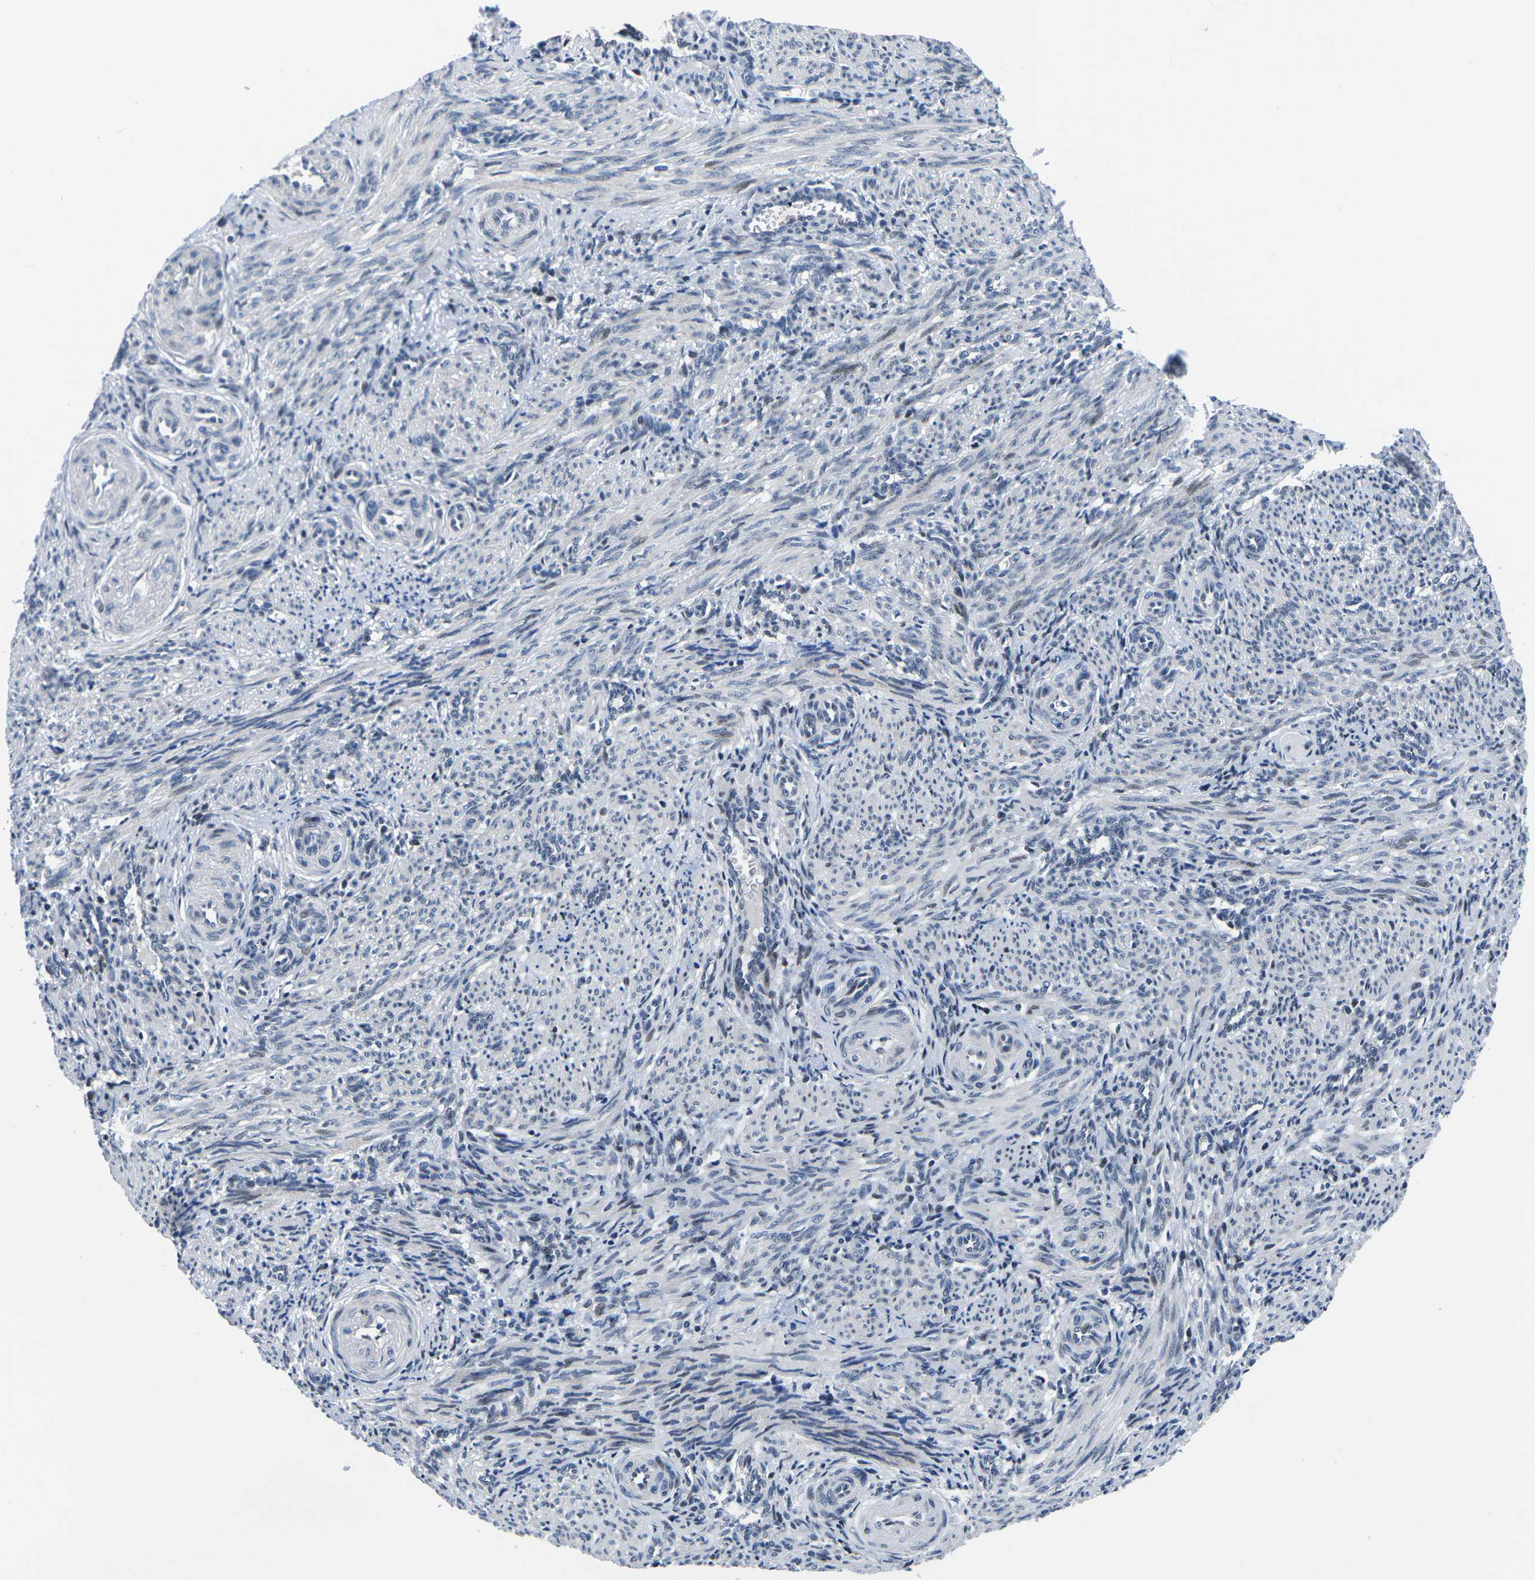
{"staining": {"intensity": "moderate", "quantity": "<25%", "location": "nuclear"}, "tissue": "smooth muscle", "cell_type": "Smooth muscle cells", "image_type": "normal", "snomed": [{"axis": "morphology", "description": "Normal tissue, NOS"}, {"axis": "topography", "description": "Endometrium"}], "caption": "A brown stain labels moderate nuclear staining of a protein in smooth muscle cells of unremarkable smooth muscle. (brown staining indicates protein expression, while blue staining denotes nuclei).", "gene": "CDC73", "patient": {"sex": "female", "age": 33}}